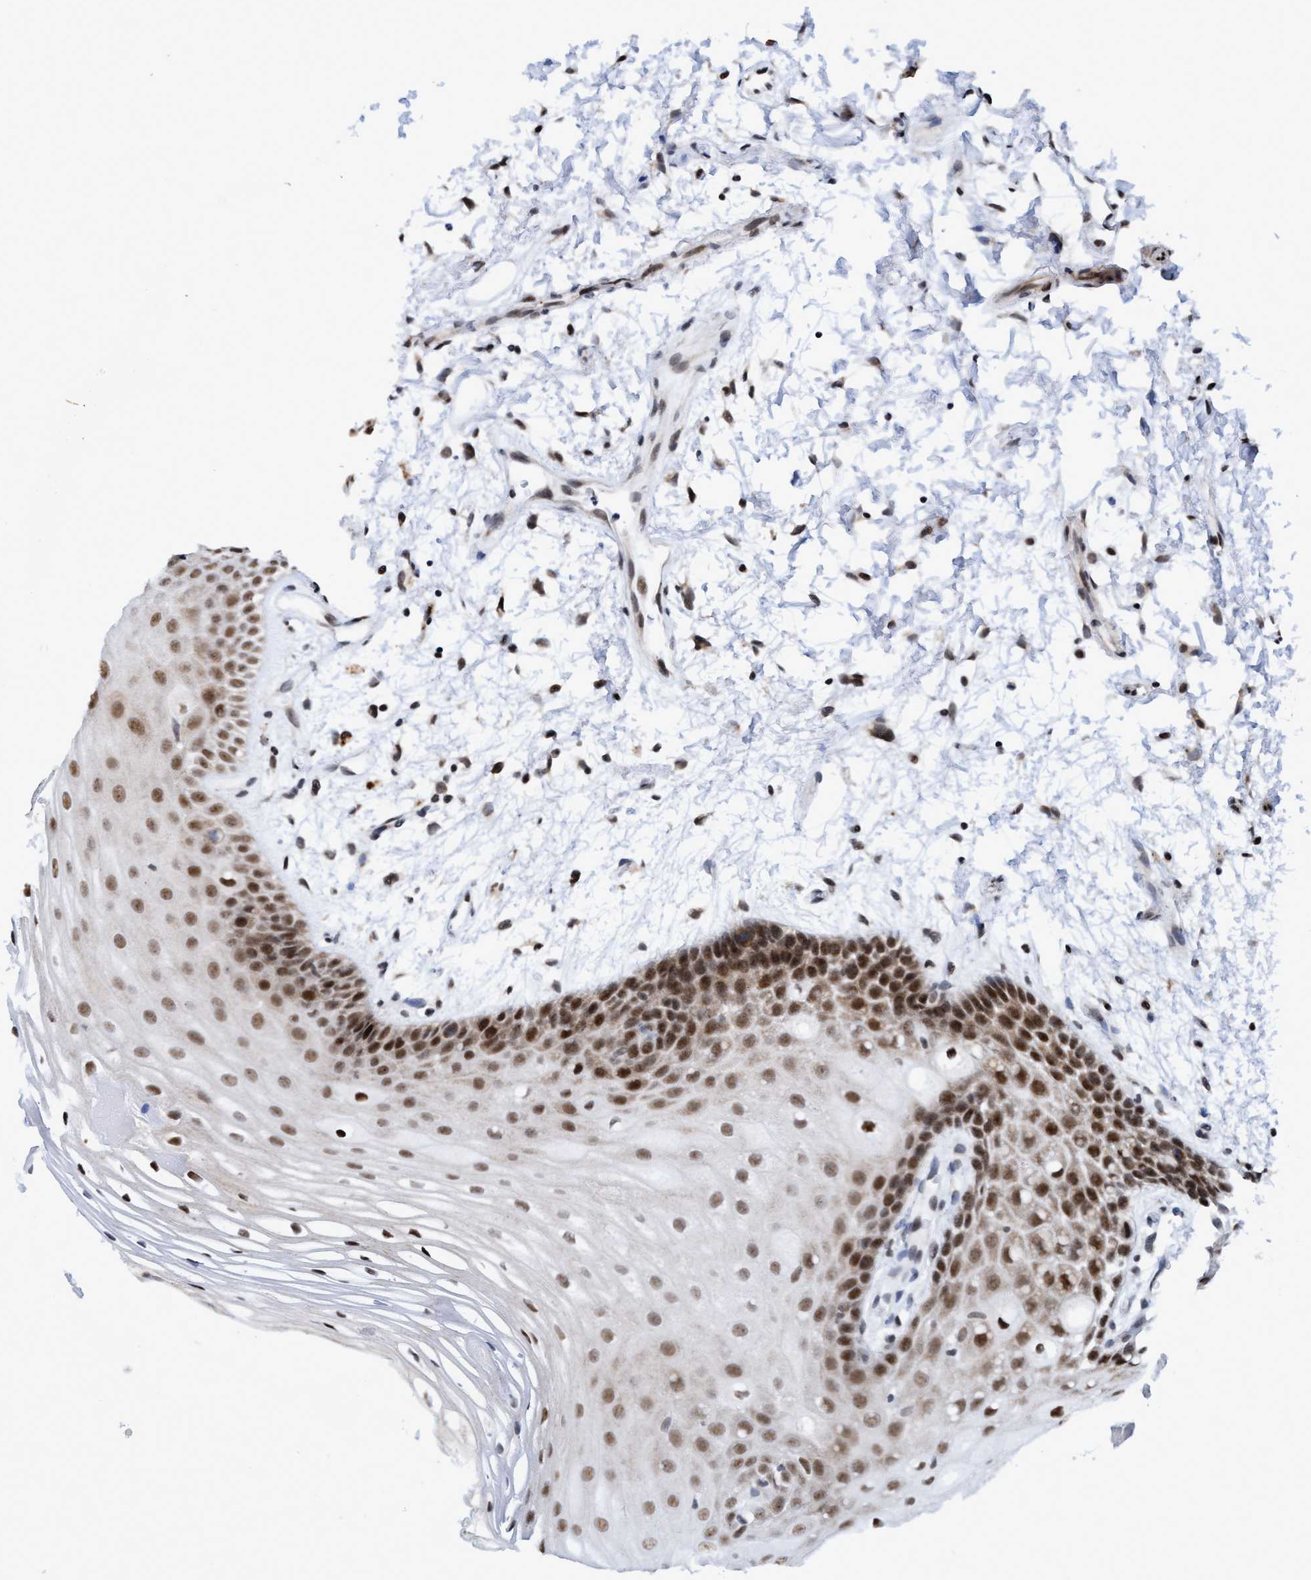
{"staining": {"intensity": "moderate", "quantity": ">75%", "location": "nuclear"}, "tissue": "oral mucosa", "cell_type": "Squamous epithelial cells", "image_type": "normal", "snomed": [{"axis": "morphology", "description": "Normal tissue, NOS"}, {"axis": "topography", "description": "Skeletal muscle"}, {"axis": "topography", "description": "Oral tissue"}, {"axis": "topography", "description": "Peripheral nerve tissue"}], "caption": "Oral mucosa stained with DAB immunohistochemistry exhibits medium levels of moderate nuclear expression in about >75% of squamous epithelial cells.", "gene": "GLT6D1", "patient": {"sex": "female", "age": 84}}